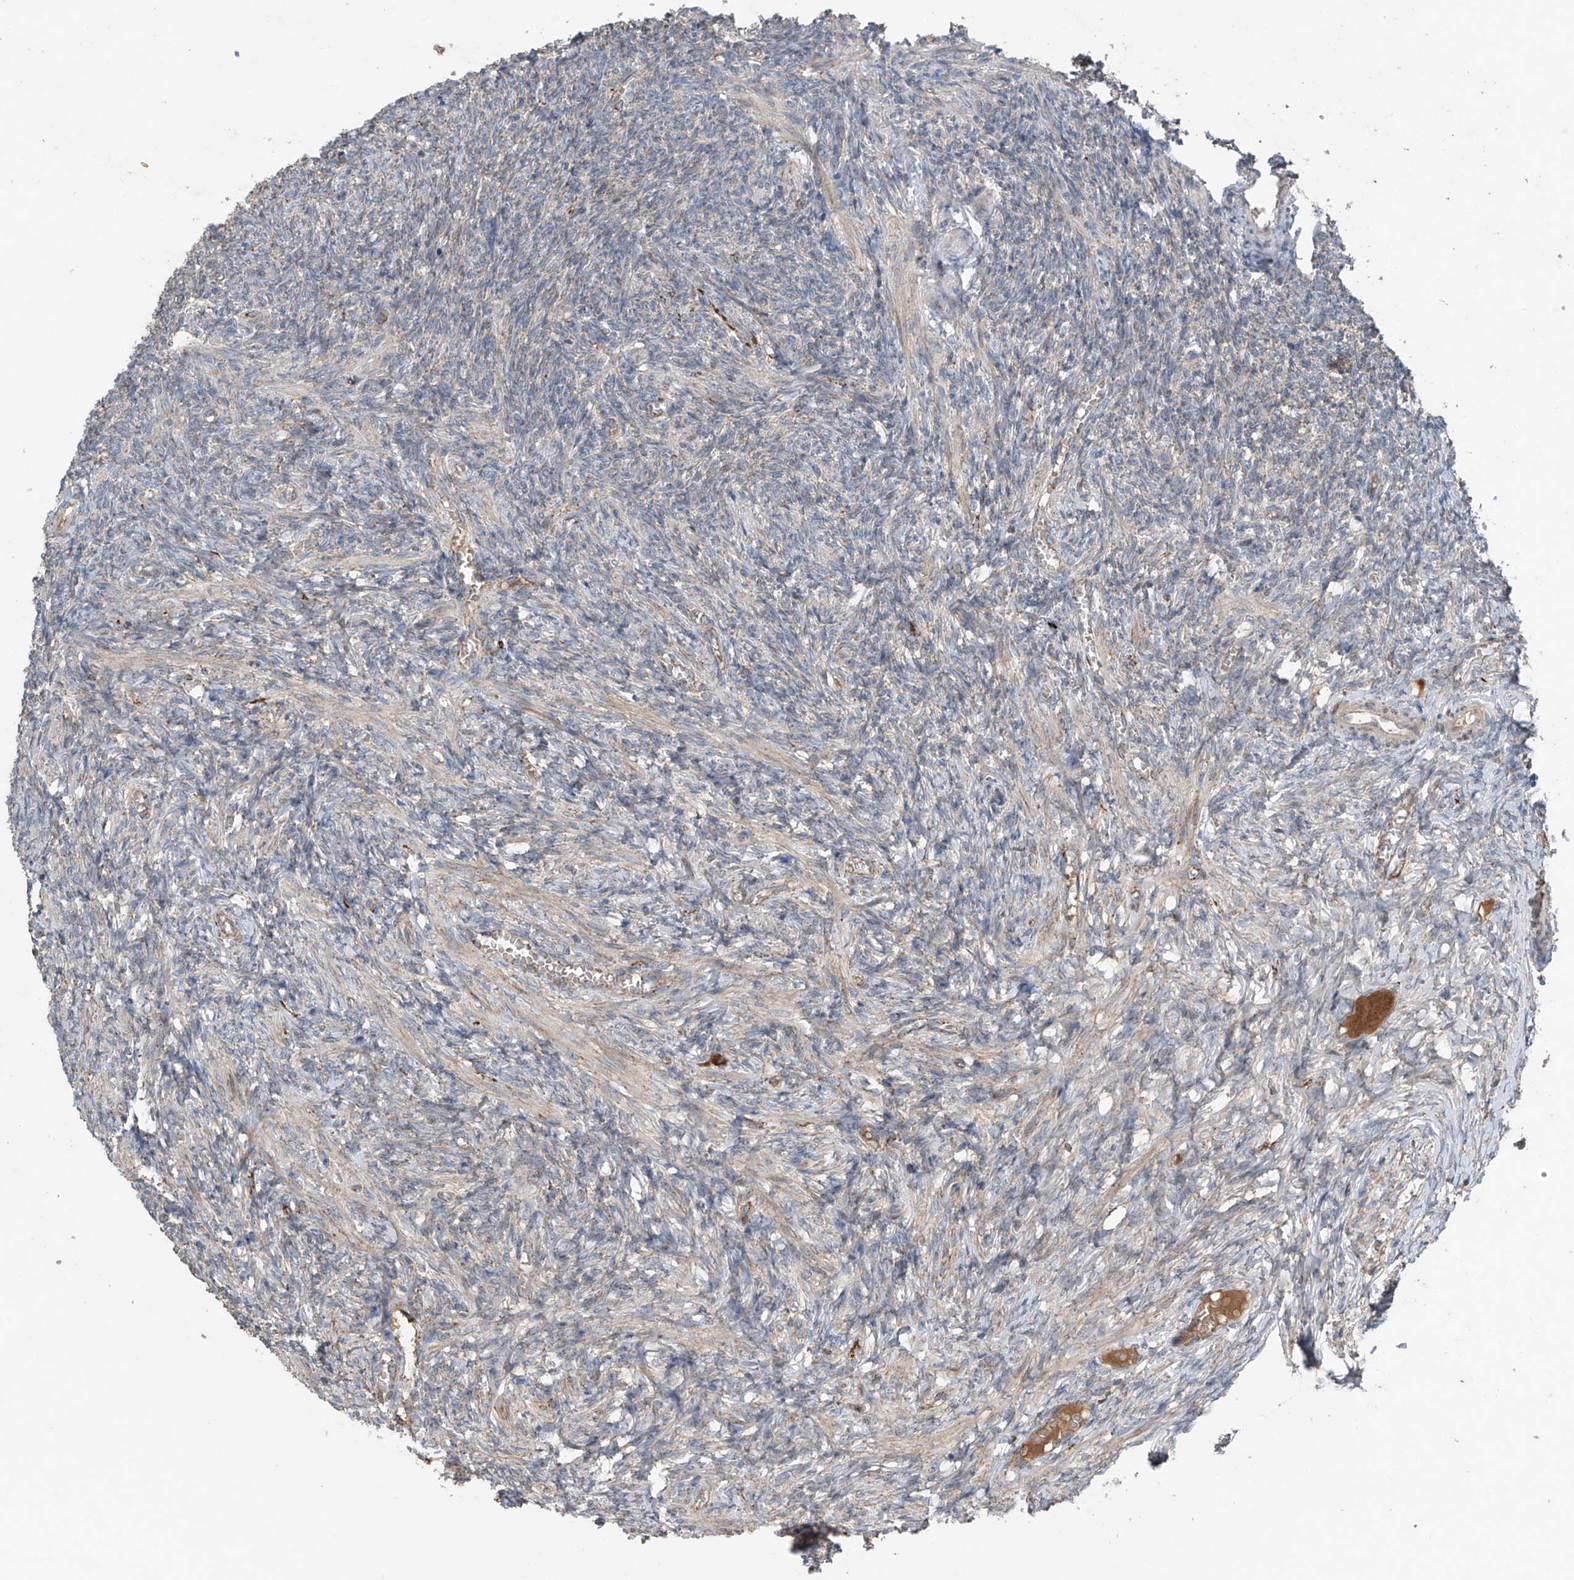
{"staining": {"intensity": "negative", "quantity": "none", "location": "none"}, "tissue": "ovary", "cell_type": "Ovarian stroma cells", "image_type": "normal", "snomed": [{"axis": "morphology", "description": "Normal tissue, NOS"}, {"axis": "topography", "description": "Ovary"}], "caption": "There is no significant expression in ovarian stroma cells of ovary. (Brightfield microscopy of DAB (3,3'-diaminobenzidine) IHC at high magnification).", "gene": "SAMD3", "patient": {"sex": "female", "age": 27}}